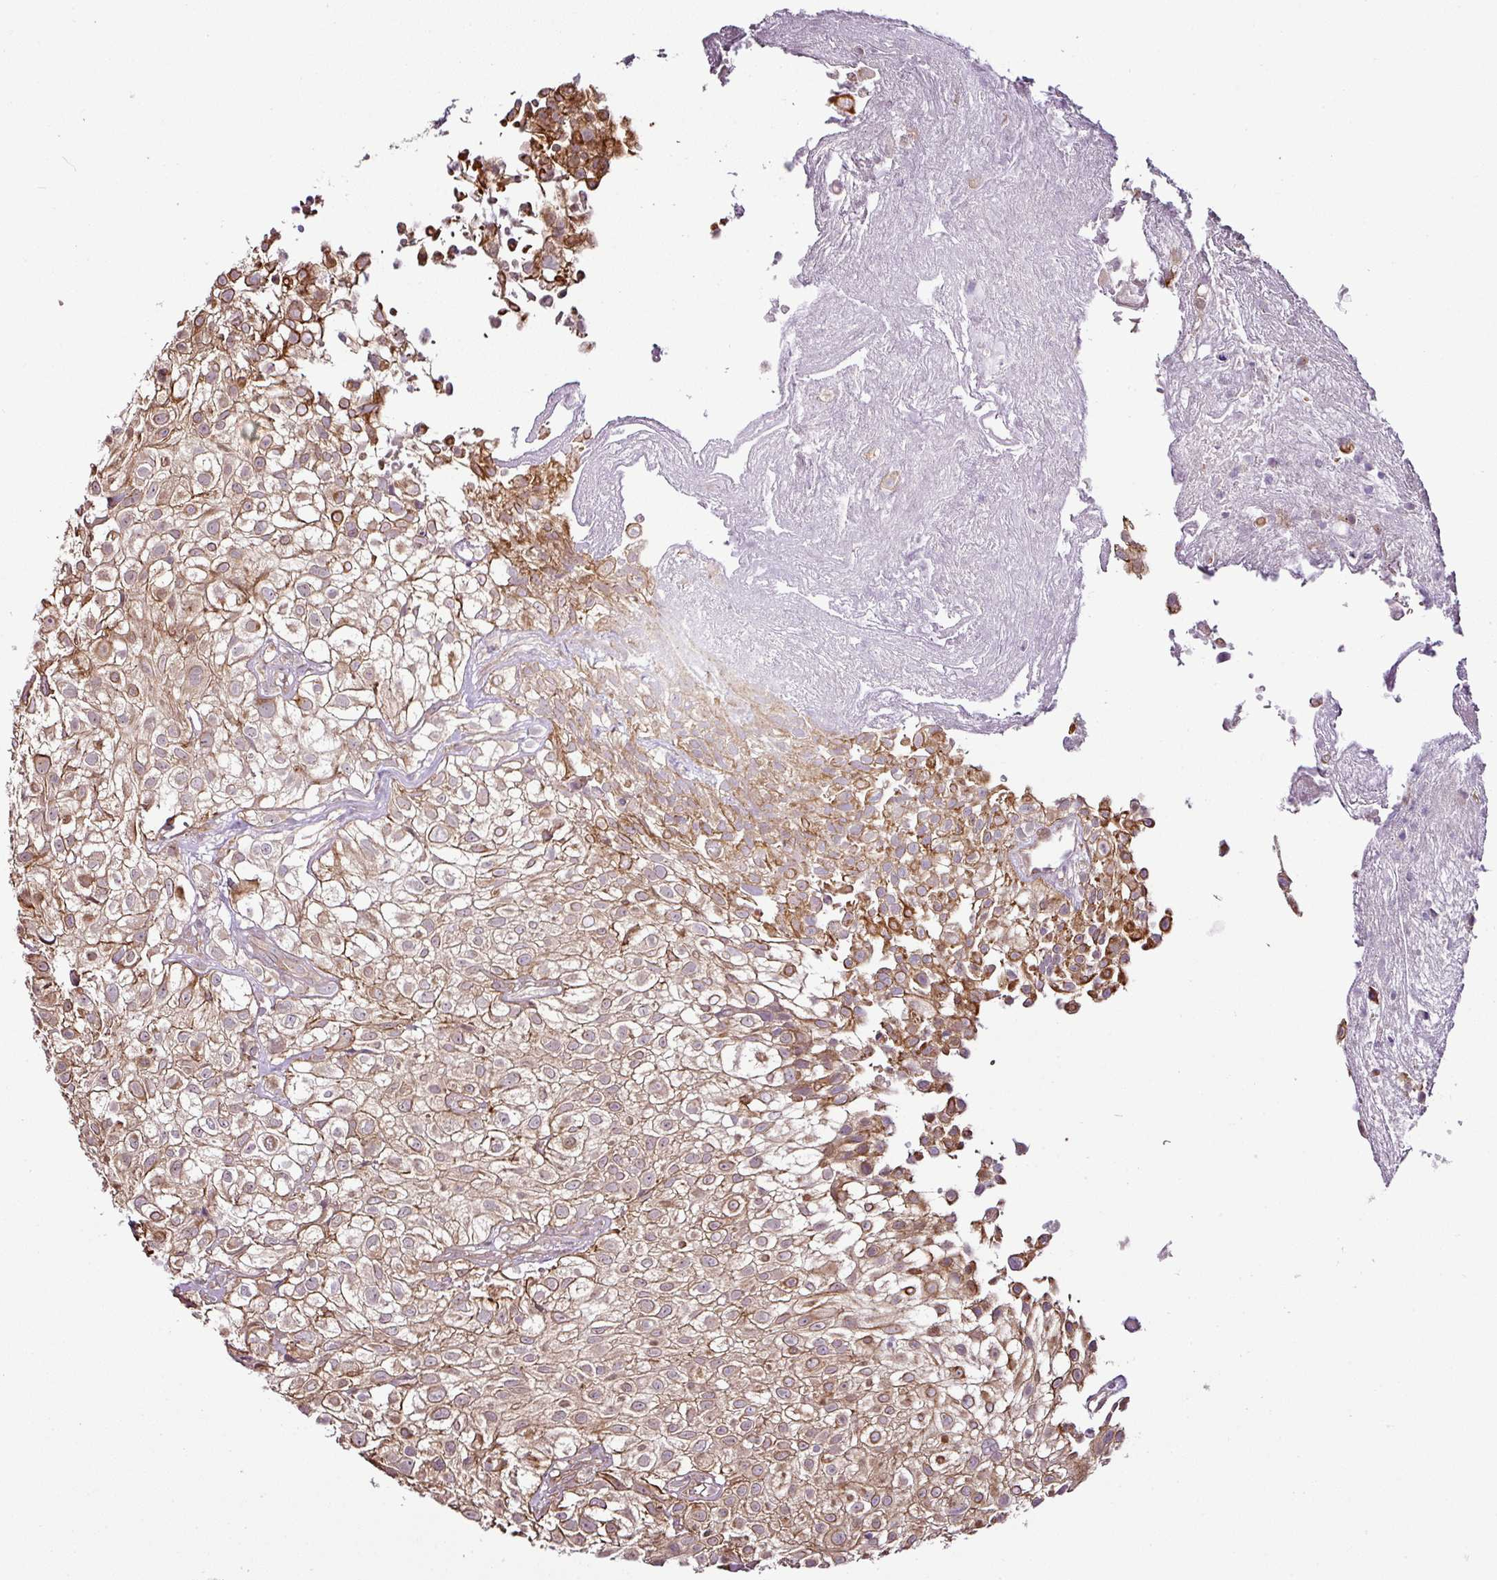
{"staining": {"intensity": "moderate", "quantity": ">75%", "location": "cytoplasmic/membranous"}, "tissue": "urothelial cancer", "cell_type": "Tumor cells", "image_type": "cancer", "snomed": [{"axis": "morphology", "description": "Urothelial carcinoma, High grade"}, {"axis": "topography", "description": "Urinary bladder"}], "caption": "Moderate cytoplasmic/membranous protein staining is present in about >75% of tumor cells in high-grade urothelial carcinoma. (Brightfield microscopy of DAB IHC at high magnification).", "gene": "DCAF13", "patient": {"sex": "male", "age": 56}}